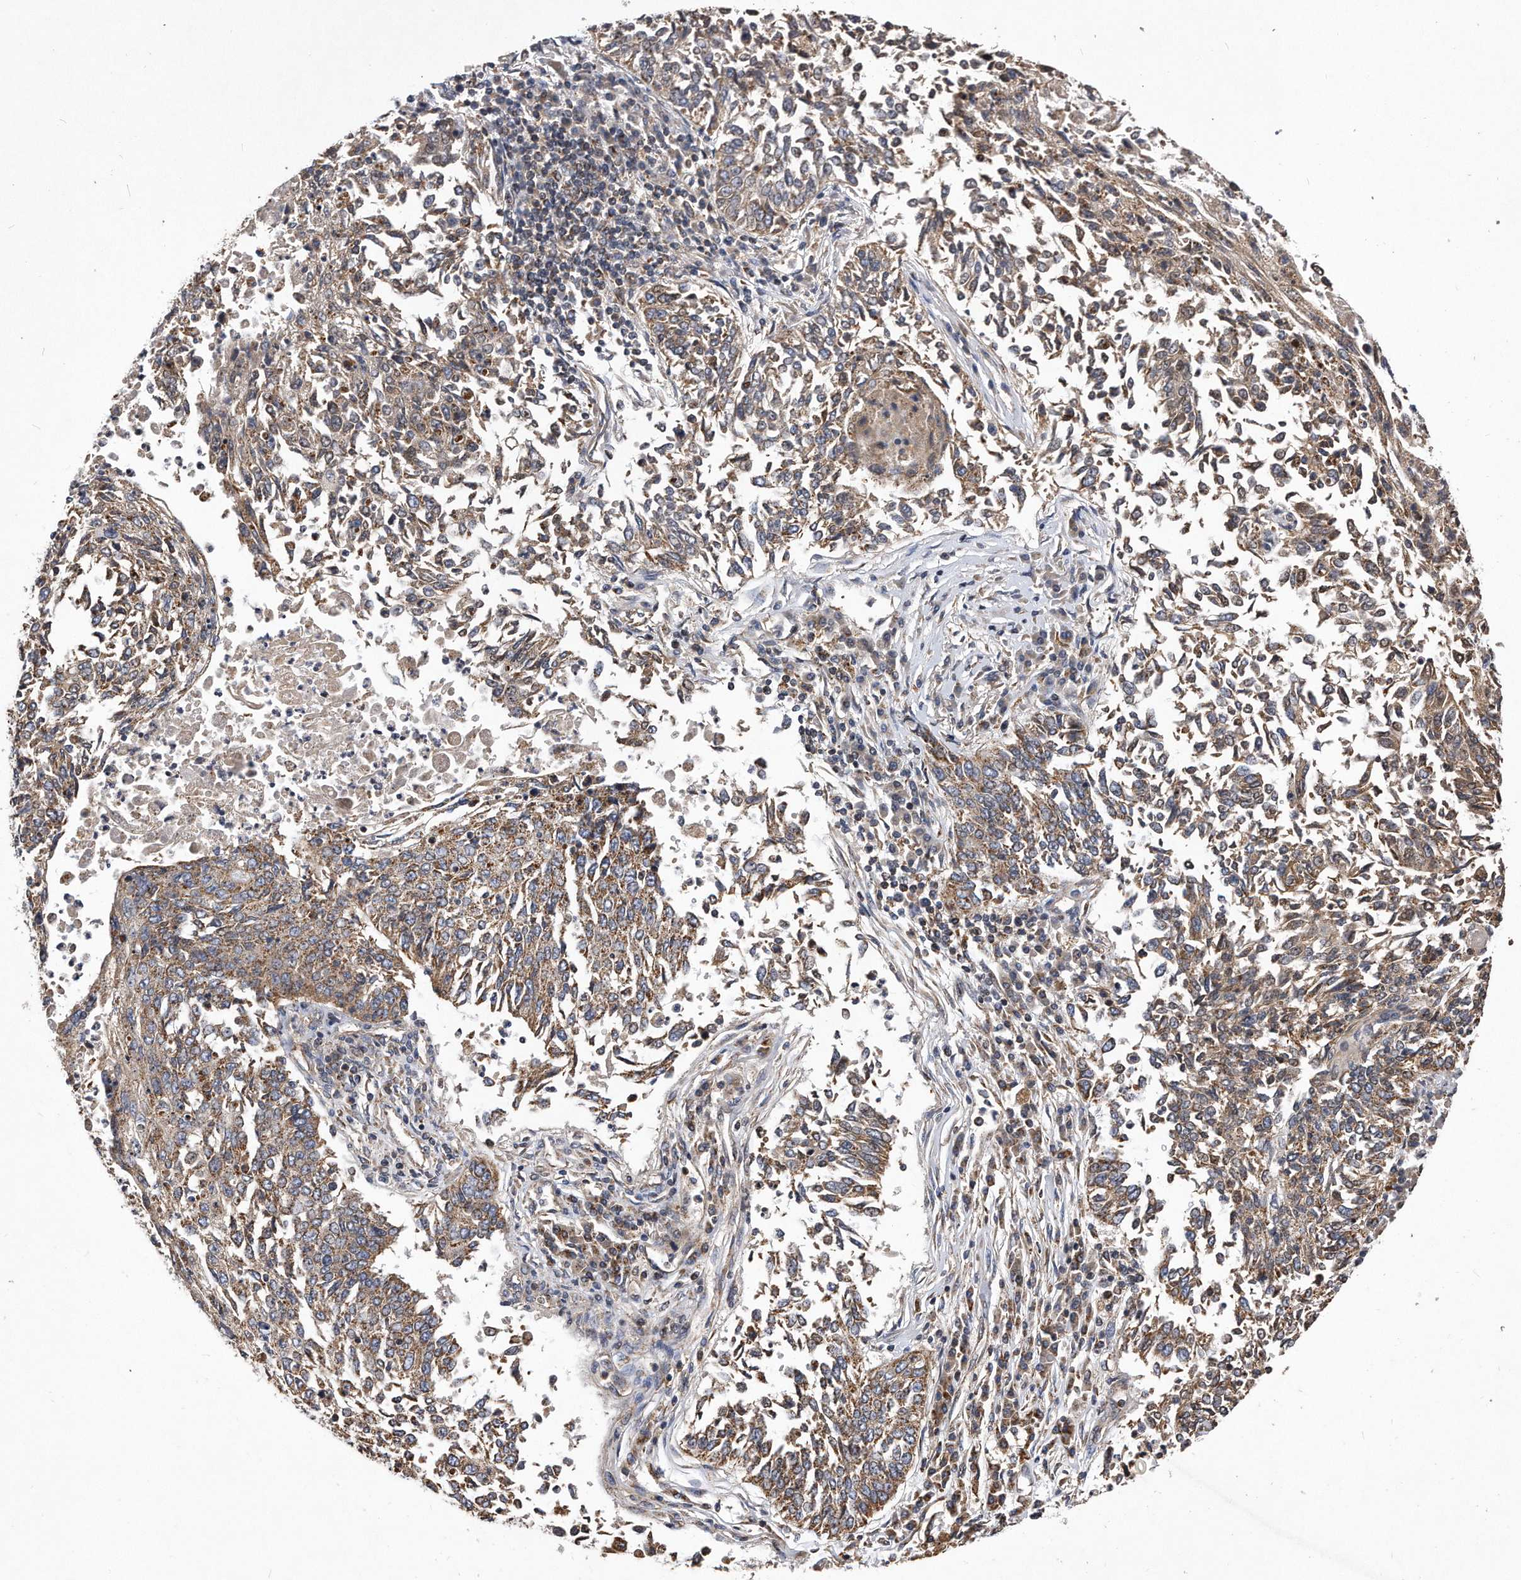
{"staining": {"intensity": "moderate", "quantity": "25%-75%", "location": "cytoplasmic/membranous"}, "tissue": "lung cancer", "cell_type": "Tumor cells", "image_type": "cancer", "snomed": [{"axis": "morphology", "description": "Normal tissue, NOS"}, {"axis": "morphology", "description": "Squamous cell carcinoma, NOS"}, {"axis": "topography", "description": "Cartilage tissue"}, {"axis": "topography", "description": "Bronchus"}, {"axis": "topography", "description": "Lung"}, {"axis": "topography", "description": "Peripheral nerve tissue"}], "caption": "Immunohistochemical staining of lung squamous cell carcinoma demonstrates medium levels of moderate cytoplasmic/membranous protein expression in approximately 25%-75% of tumor cells.", "gene": "PPP5C", "patient": {"sex": "female", "age": 49}}